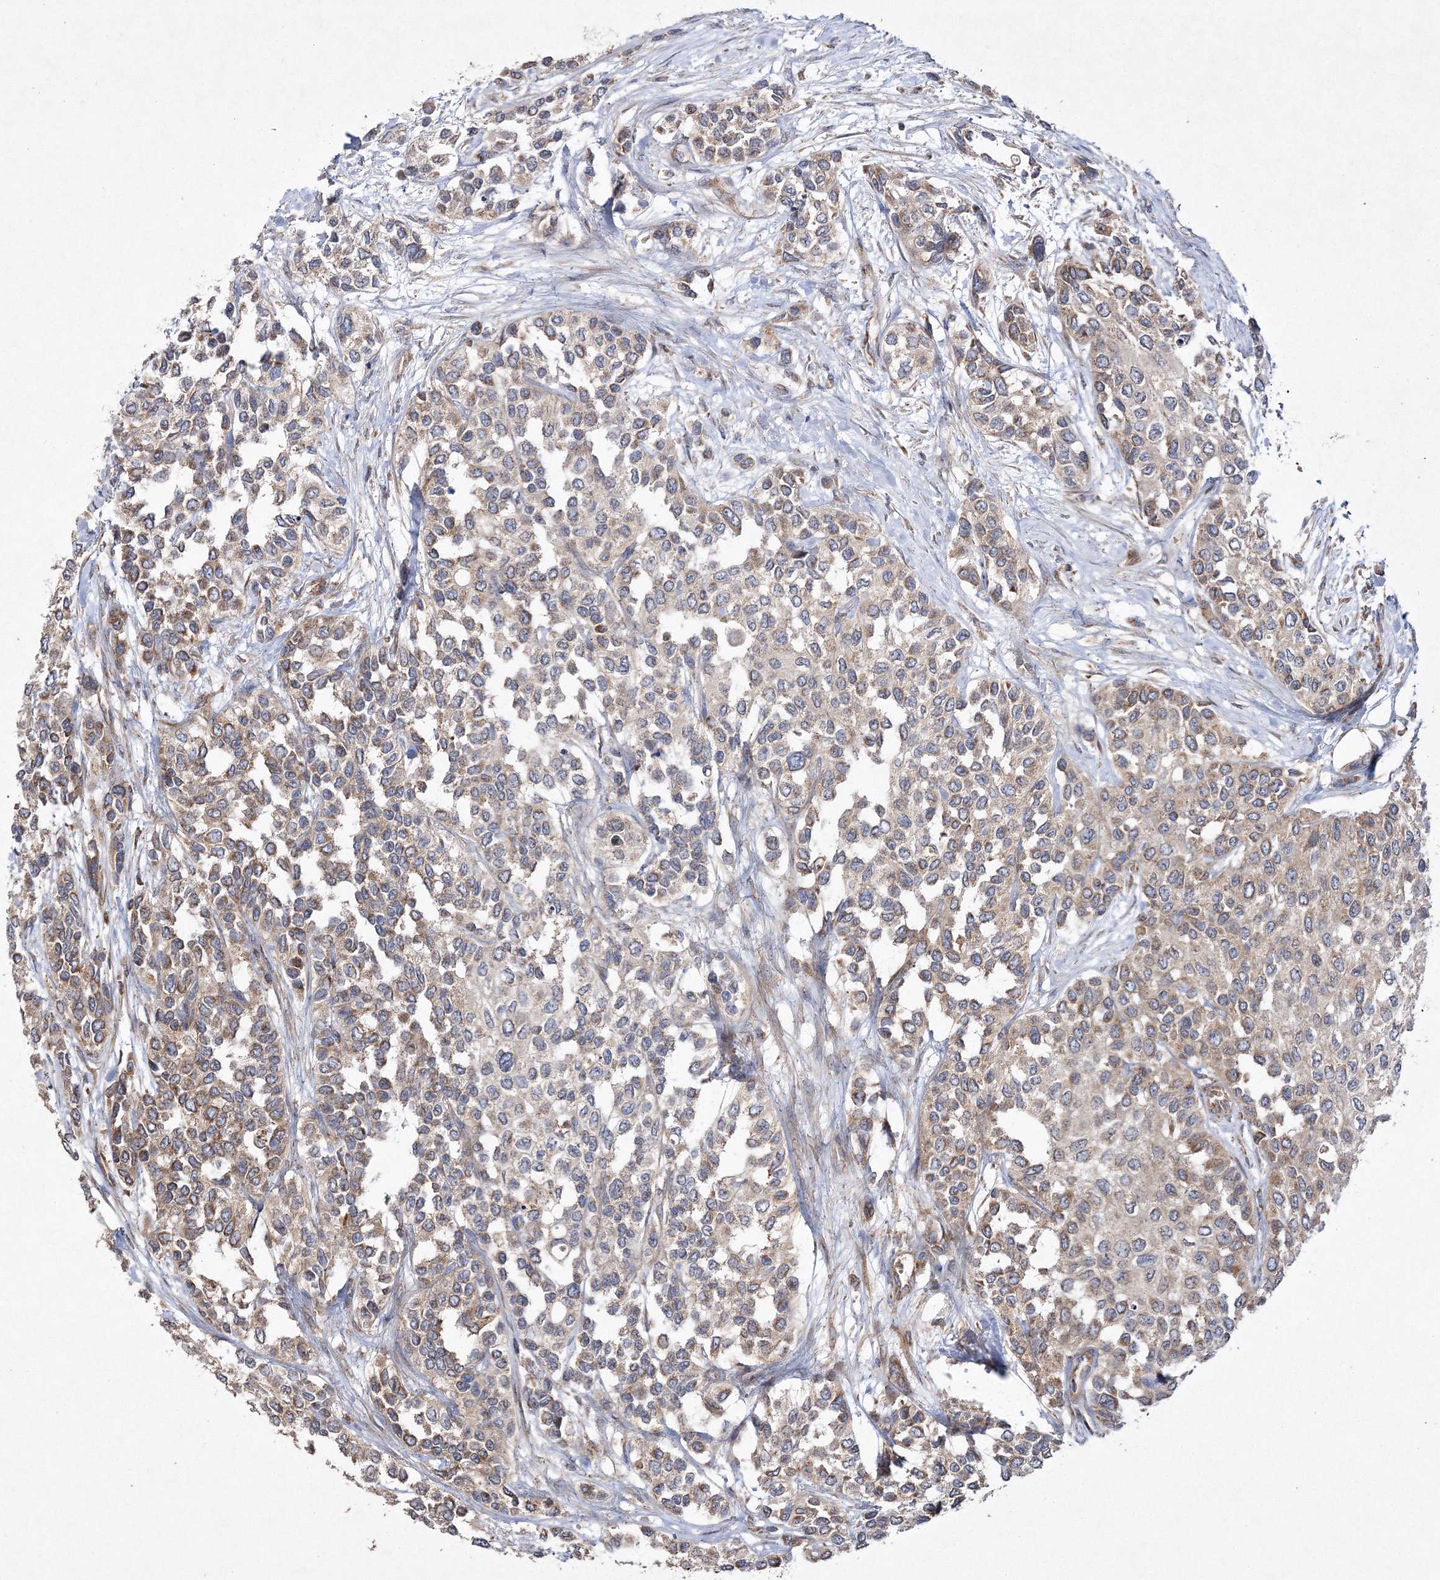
{"staining": {"intensity": "moderate", "quantity": "<25%", "location": "cytoplasmic/membranous"}, "tissue": "urothelial cancer", "cell_type": "Tumor cells", "image_type": "cancer", "snomed": [{"axis": "morphology", "description": "Normal tissue, NOS"}, {"axis": "morphology", "description": "Urothelial carcinoma, High grade"}, {"axis": "topography", "description": "Vascular tissue"}, {"axis": "topography", "description": "Urinary bladder"}], "caption": "IHC (DAB) staining of urothelial cancer shows moderate cytoplasmic/membranous protein staining in approximately <25% of tumor cells.", "gene": "DNAJC13", "patient": {"sex": "female", "age": 56}}